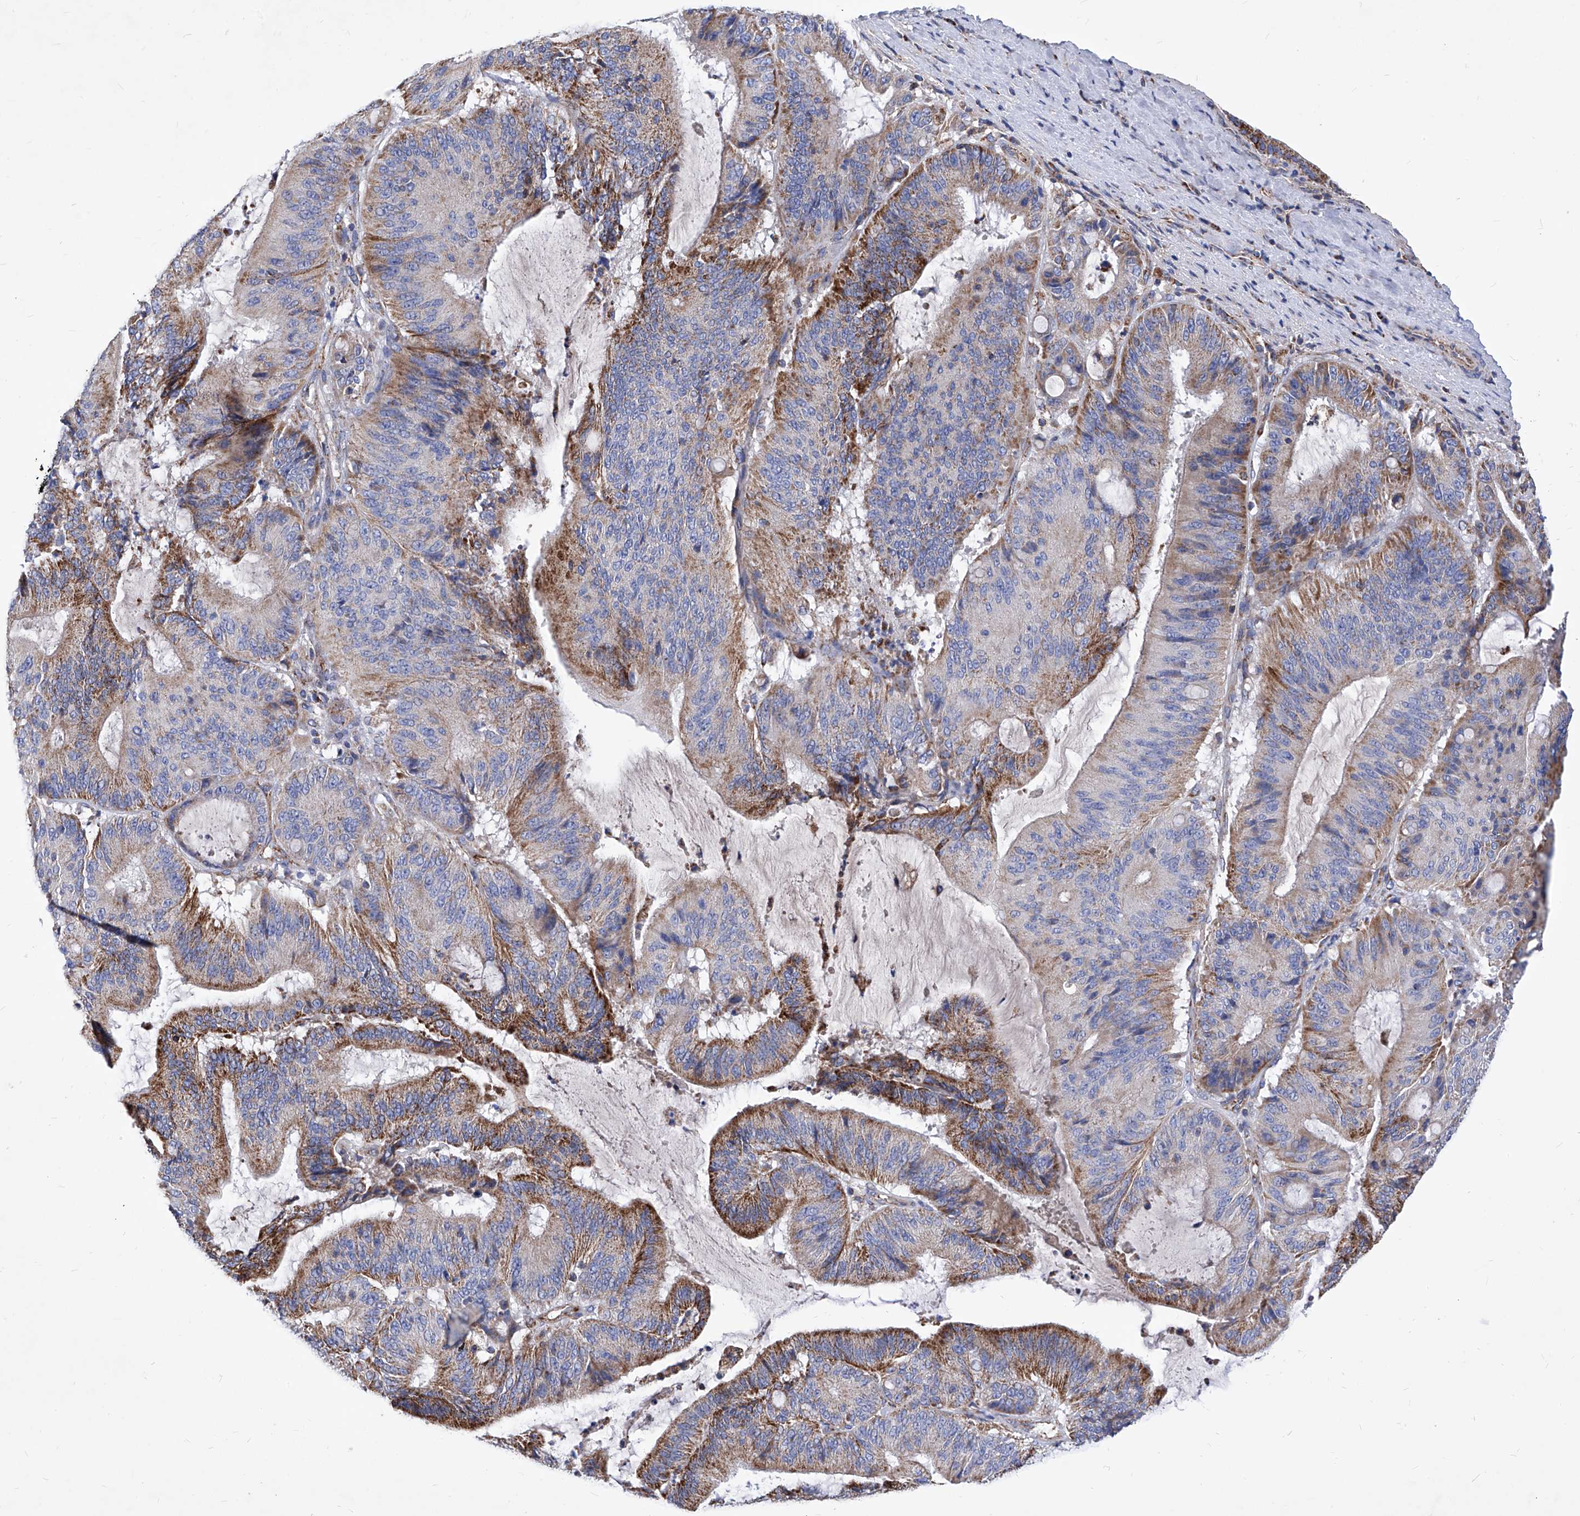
{"staining": {"intensity": "moderate", "quantity": ">75%", "location": "cytoplasmic/membranous"}, "tissue": "liver cancer", "cell_type": "Tumor cells", "image_type": "cancer", "snomed": [{"axis": "morphology", "description": "Normal tissue, NOS"}, {"axis": "morphology", "description": "Cholangiocarcinoma"}, {"axis": "topography", "description": "Liver"}, {"axis": "topography", "description": "Peripheral nerve tissue"}], "caption": "Moderate cytoplasmic/membranous staining for a protein is present in about >75% of tumor cells of liver cholangiocarcinoma using immunohistochemistry.", "gene": "HRNR", "patient": {"sex": "female", "age": 73}}